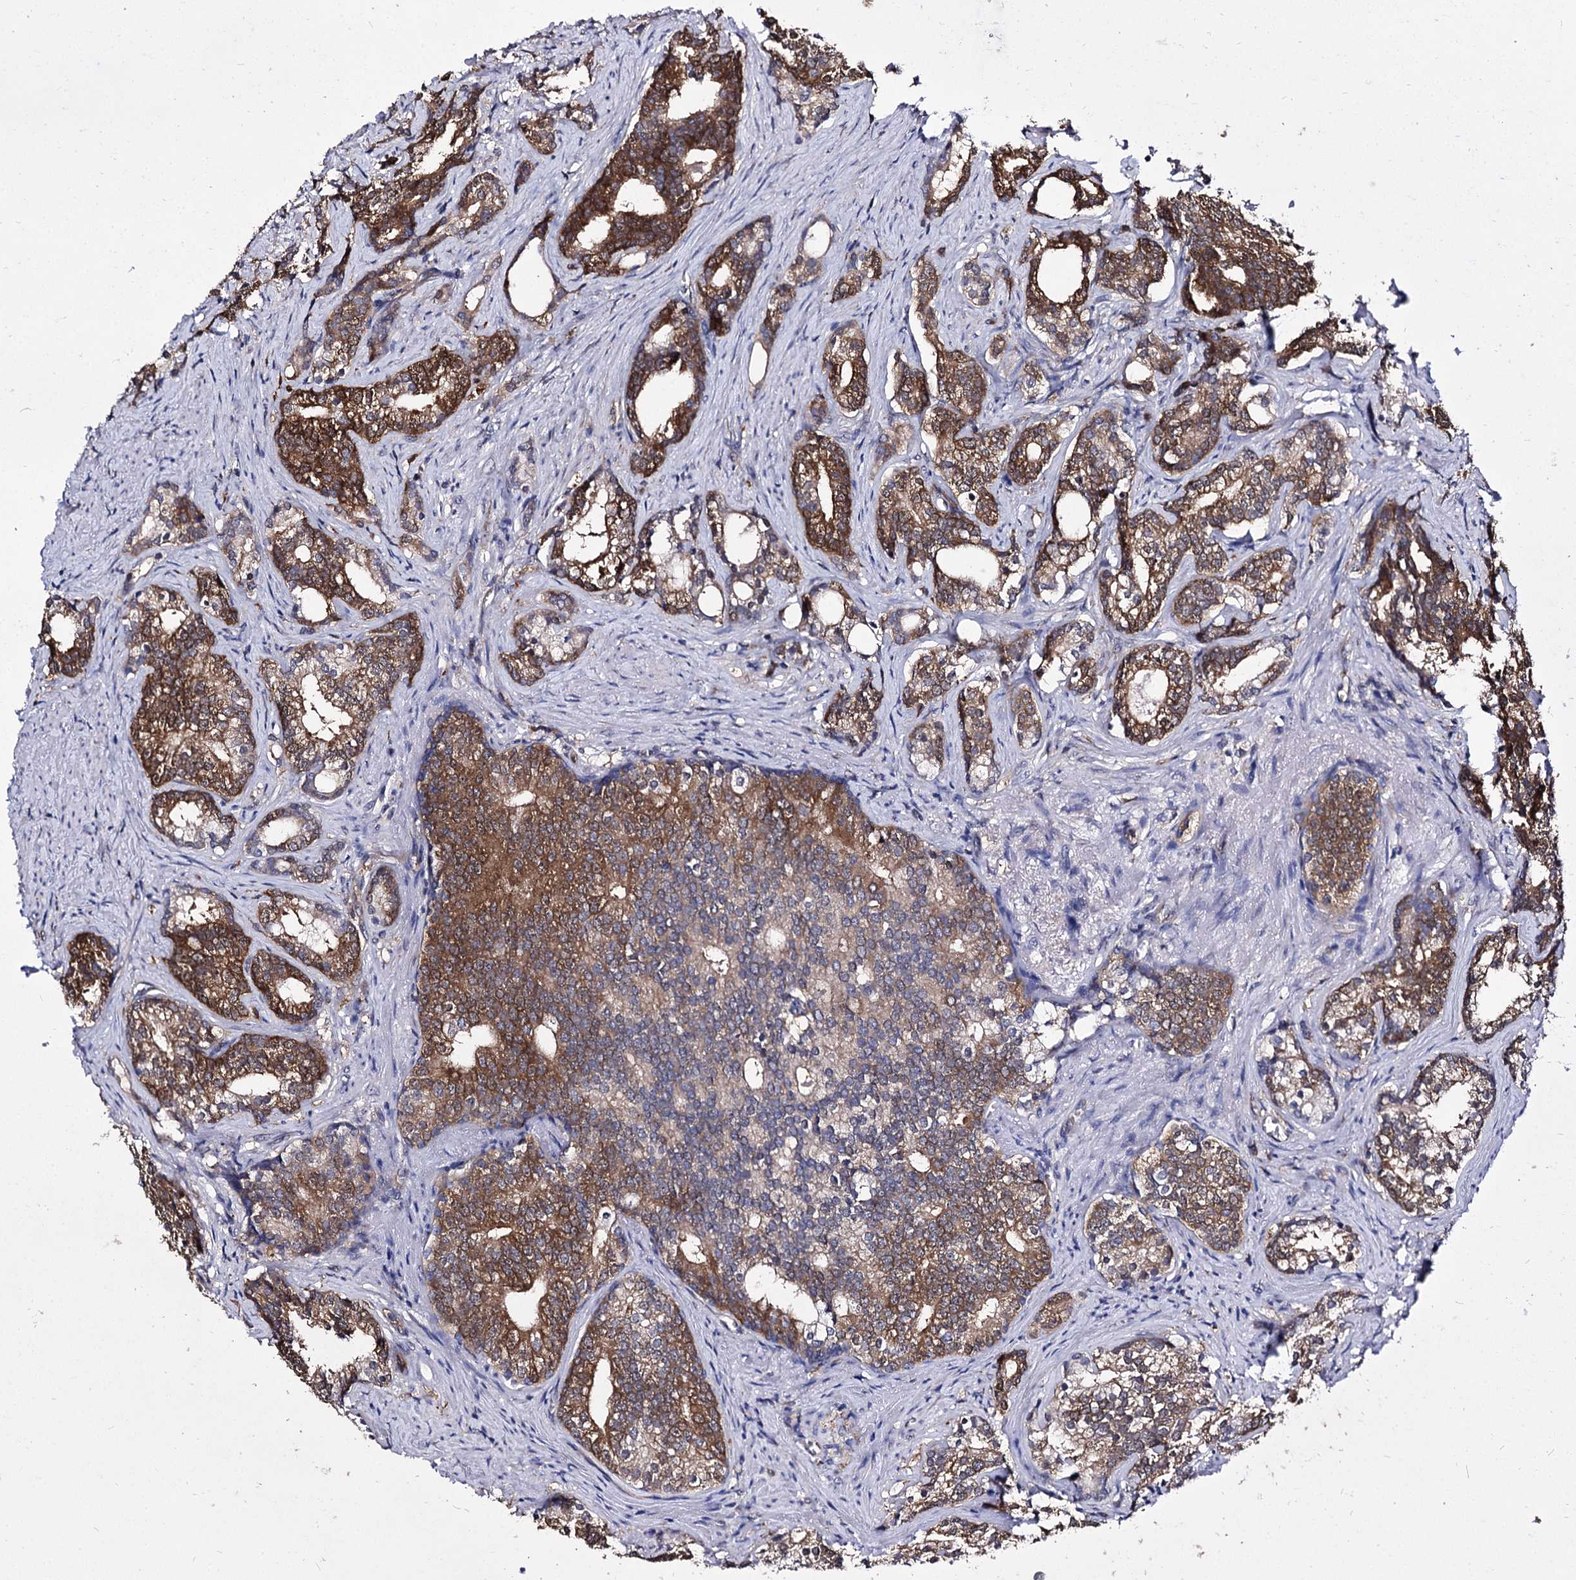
{"staining": {"intensity": "moderate", "quantity": ">75%", "location": "cytoplasmic/membranous"}, "tissue": "prostate cancer", "cell_type": "Tumor cells", "image_type": "cancer", "snomed": [{"axis": "morphology", "description": "Adenocarcinoma, Low grade"}, {"axis": "topography", "description": "Prostate"}], "caption": "Protein expression analysis of human adenocarcinoma (low-grade) (prostate) reveals moderate cytoplasmic/membranous expression in approximately >75% of tumor cells. (brown staining indicates protein expression, while blue staining denotes nuclei).", "gene": "NME1", "patient": {"sex": "male", "age": 71}}